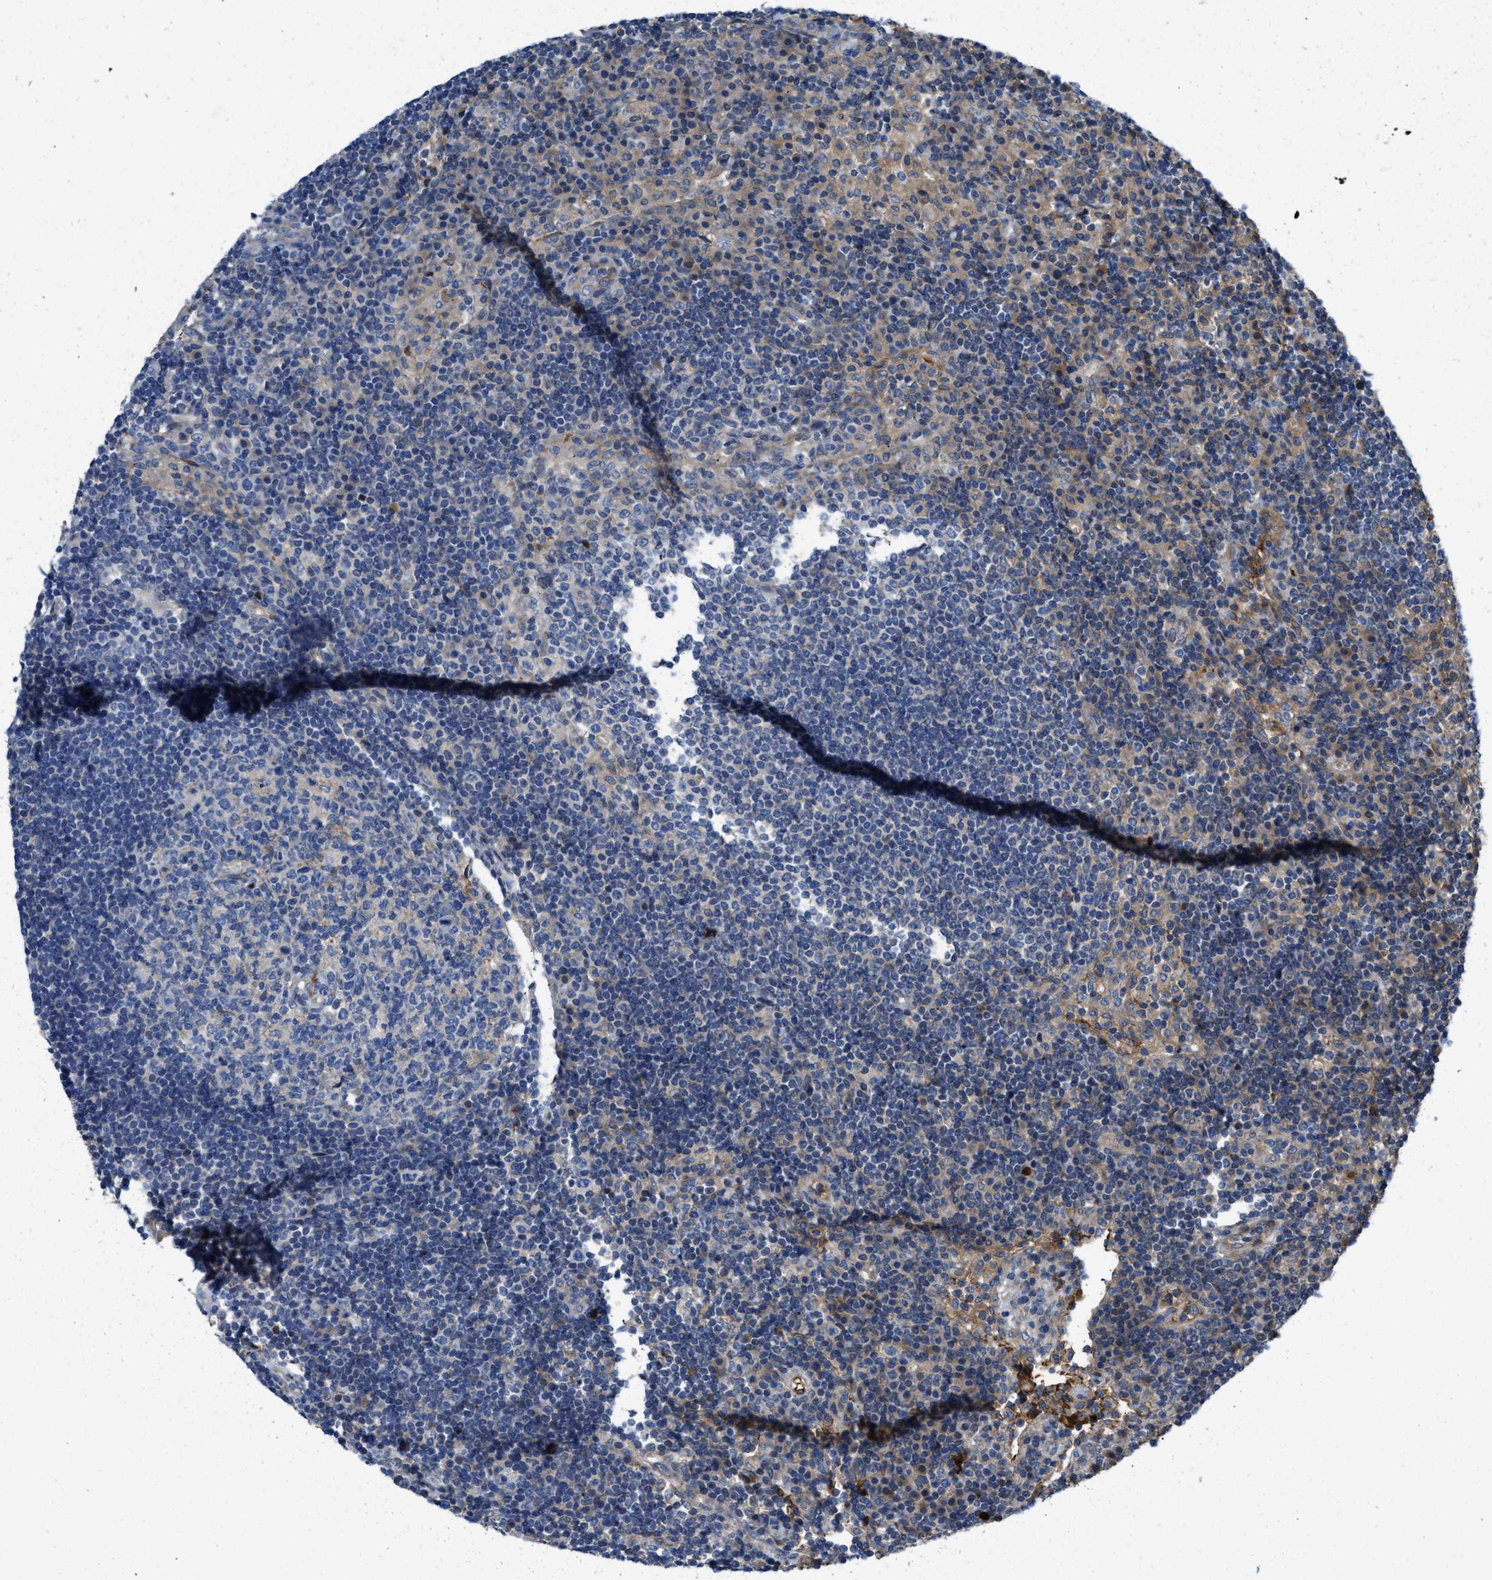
{"staining": {"intensity": "weak", "quantity": "<25%", "location": "cytoplasmic/membranous"}, "tissue": "lymph node", "cell_type": "Germinal center cells", "image_type": "normal", "snomed": [{"axis": "morphology", "description": "Normal tissue, NOS"}, {"axis": "topography", "description": "Lymph node"}], "caption": "Immunohistochemical staining of unremarkable lymph node reveals no significant positivity in germinal center cells.", "gene": "GGCX", "patient": {"sex": "female", "age": 53}}